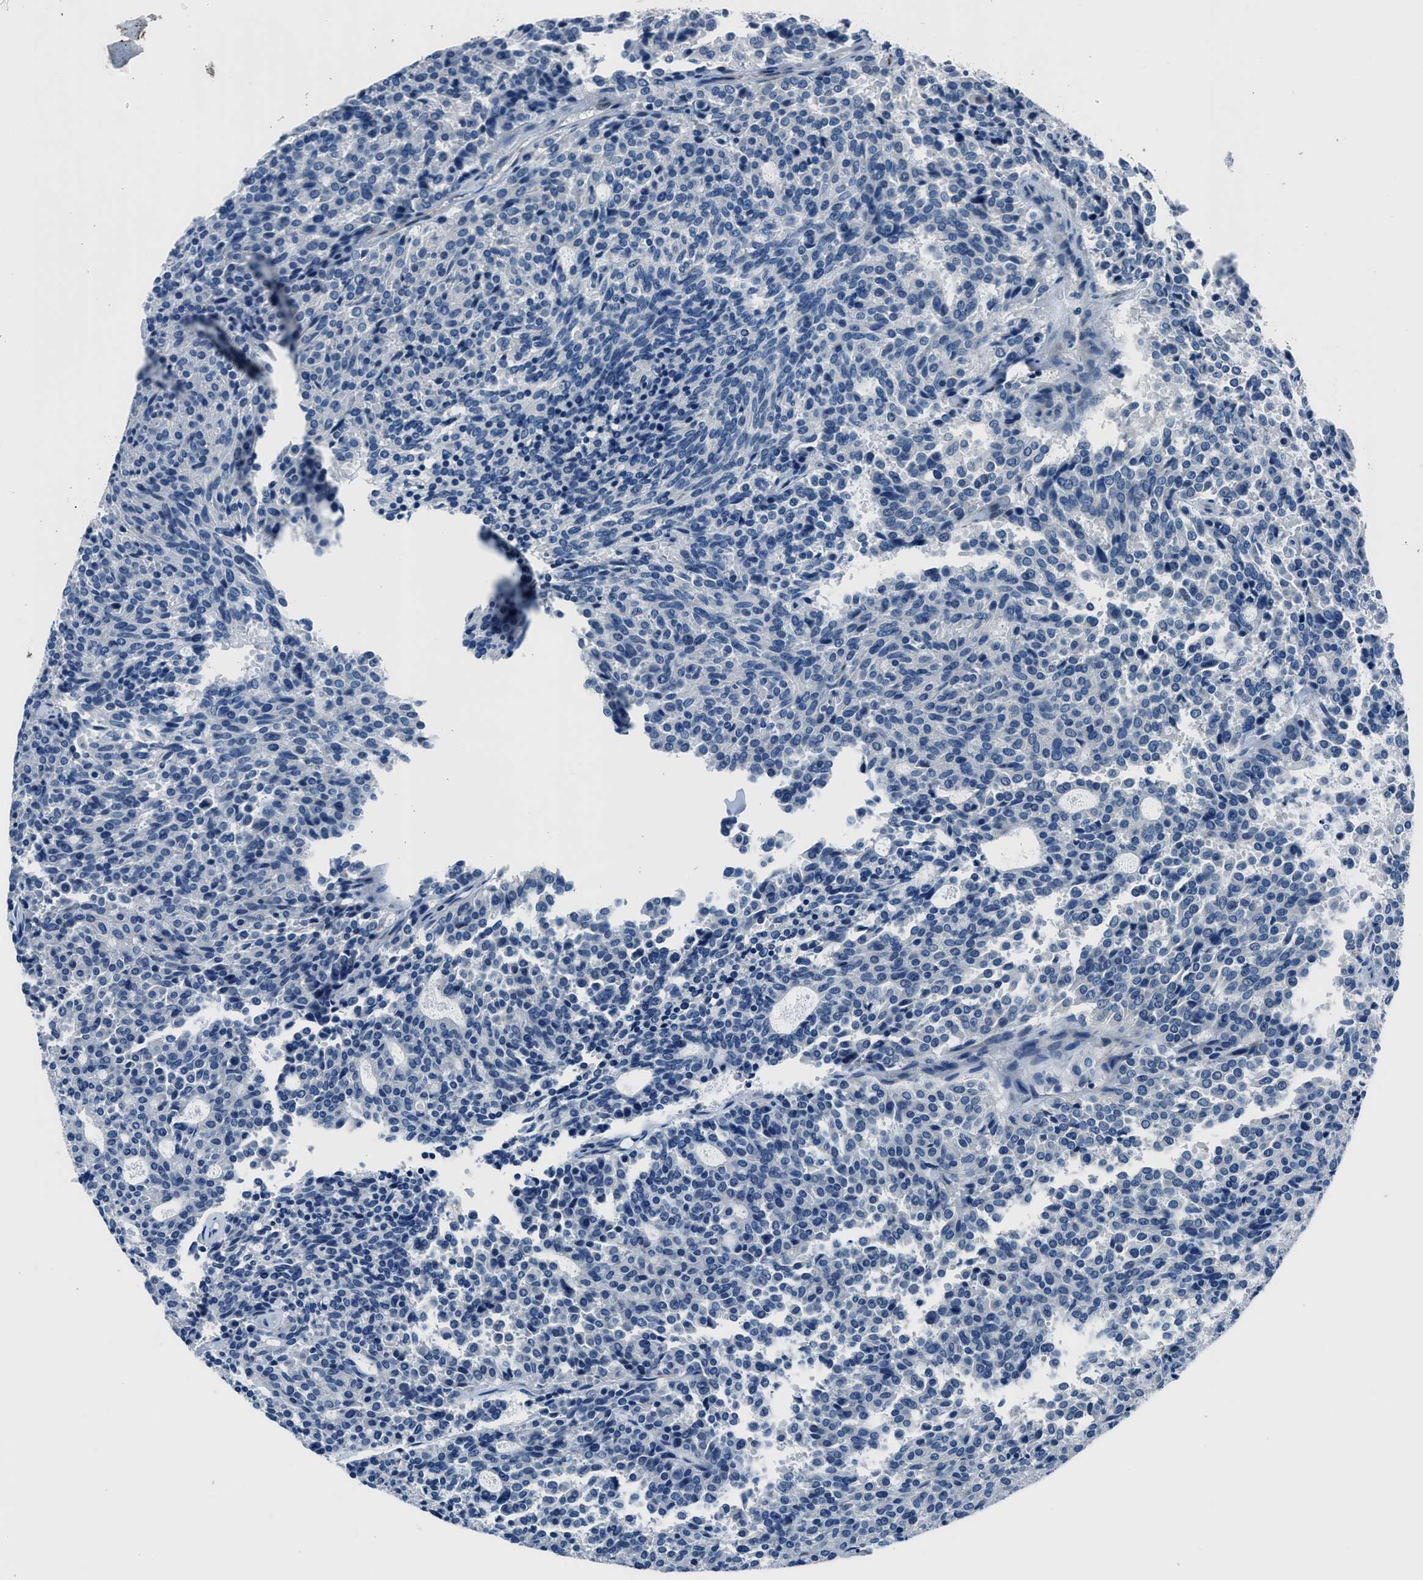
{"staining": {"intensity": "negative", "quantity": "none", "location": "none"}, "tissue": "carcinoid", "cell_type": "Tumor cells", "image_type": "cancer", "snomed": [{"axis": "morphology", "description": "Carcinoid, malignant, NOS"}, {"axis": "topography", "description": "Pancreas"}], "caption": "High magnification brightfield microscopy of malignant carcinoid stained with DAB (3,3'-diaminobenzidine) (brown) and counterstained with hematoxylin (blue): tumor cells show no significant positivity.", "gene": "GJA3", "patient": {"sex": "female", "age": 54}}